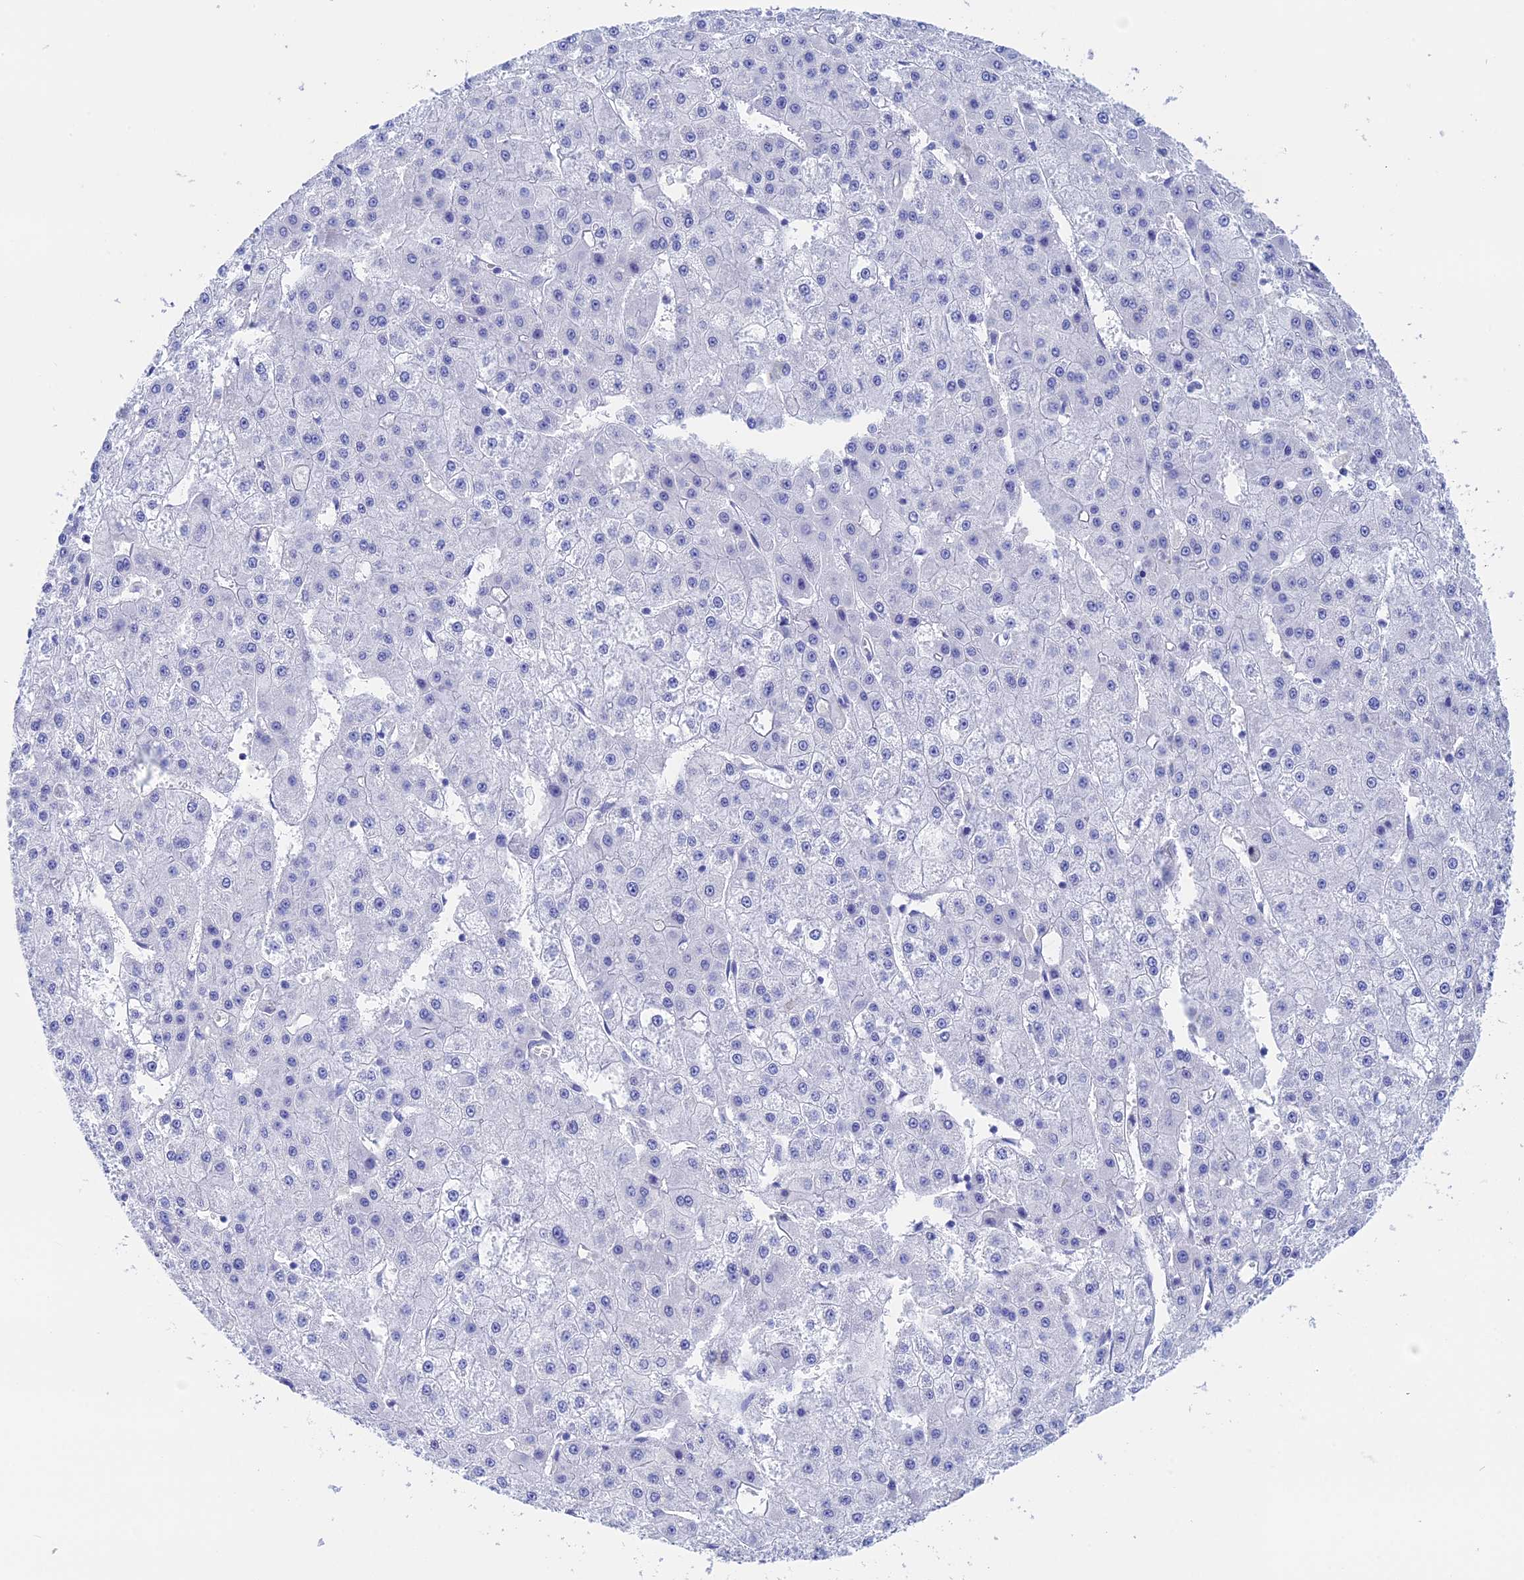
{"staining": {"intensity": "negative", "quantity": "none", "location": "none"}, "tissue": "liver cancer", "cell_type": "Tumor cells", "image_type": "cancer", "snomed": [{"axis": "morphology", "description": "Carcinoma, Hepatocellular, NOS"}, {"axis": "topography", "description": "Liver"}], "caption": "IHC micrograph of neoplastic tissue: liver cancer (hepatocellular carcinoma) stained with DAB demonstrates no significant protein positivity in tumor cells. (Stains: DAB immunohistochemistry with hematoxylin counter stain, Microscopy: brightfield microscopy at high magnification).", "gene": "TEX101", "patient": {"sex": "male", "age": 47}}